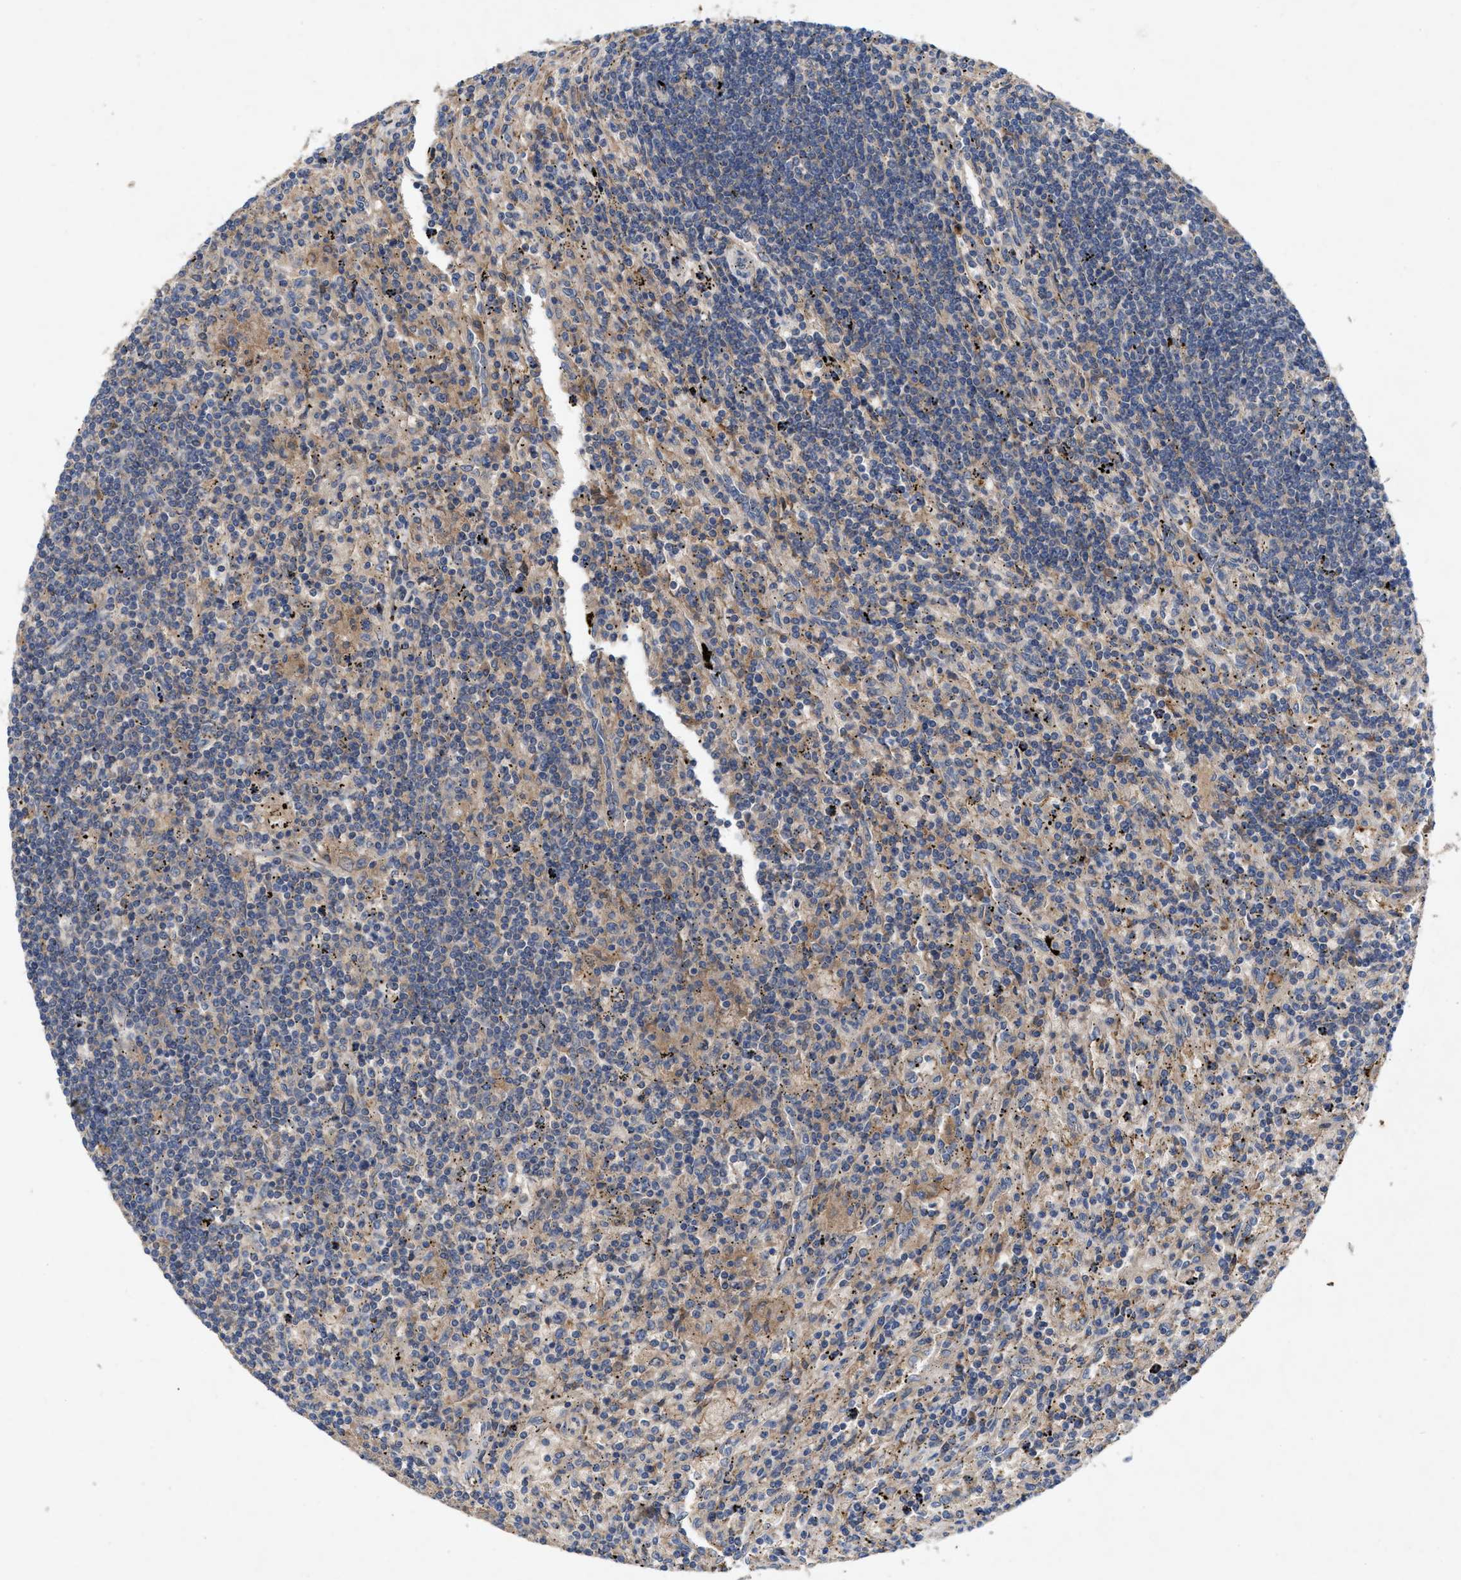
{"staining": {"intensity": "weak", "quantity": "<25%", "location": "cytoplasmic/membranous"}, "tissue": "lymphoma", "cell_type": "Tumor cells", "image_type": "cancer", "snomed": [{"axis": "morphology", "description": "Malignant lymphoma, non-Hodgkin's type, Low grade"}, {"axis": "topography", "description": "Spleen"}], "caption": "The immunohistochemistry histopathology image has no significant expression in tumor cells of lymphoma tissue.", "gene": "LPAR2", "patient": {"sex": "male", "age": 76}}